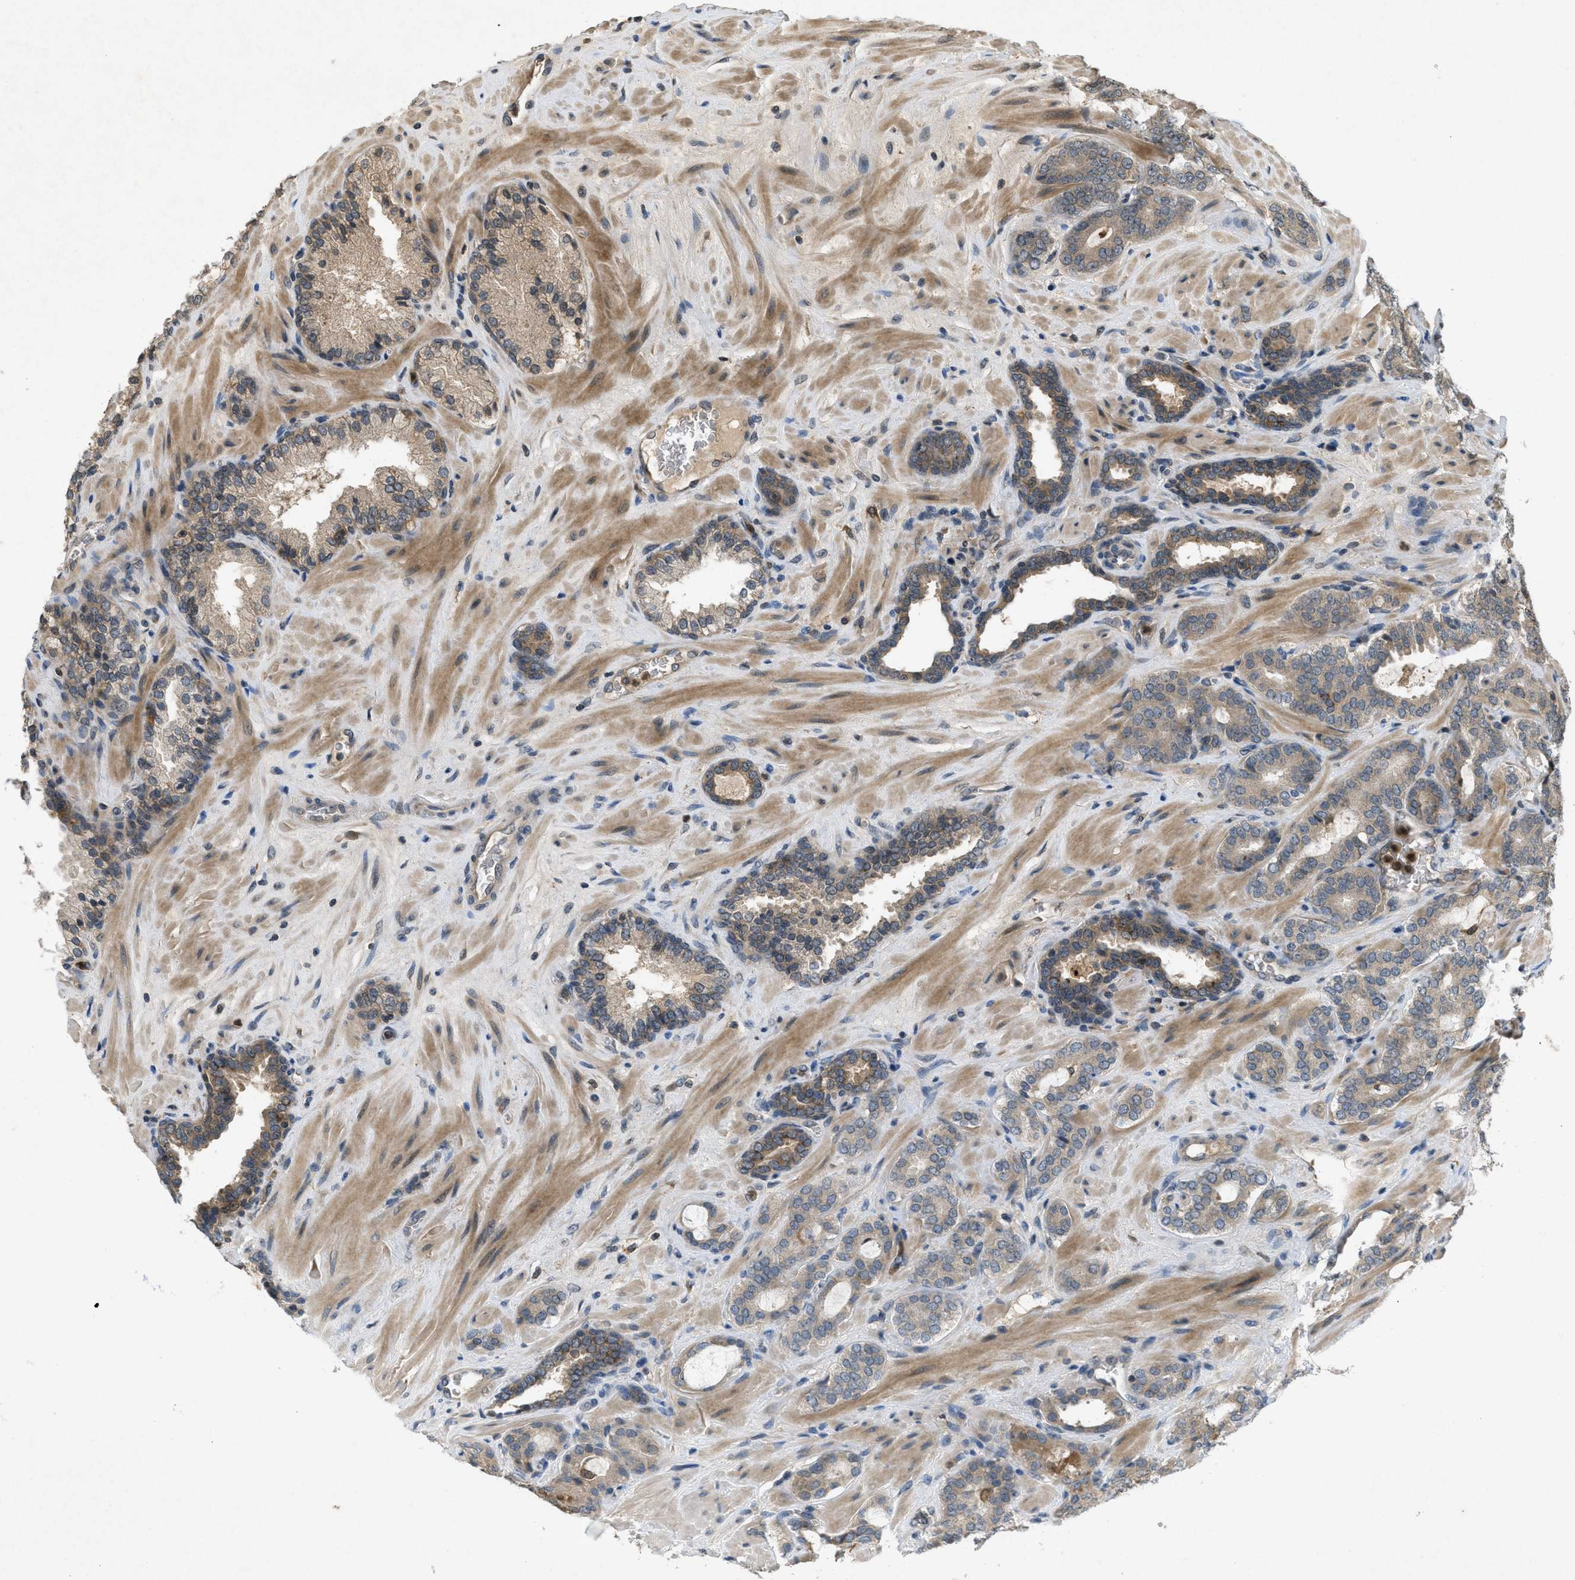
{"staining": {"intensity": "moderate", "quantity": "25%-75%", "location": "cytoplasmic/membranous"}, "tissue": "prostate cancer", "cell_type": "Tumor cells", "image_type": "cancer", "snomed": [{"axis": "morphology", "description": "Adenocarcinoma, Low grade"}, {"axis": "topography", "description": "Prostate"}], "caption": "Protein analysis of low-grade adenocarcinoma (prostate) tissue shows moderate cytoplasmic/membranous expression in approximately 25%-75% of tumor cells. (Stains: DAB (3,3'-diaminobenzidine) in brown, nuclei in blue, Microscopy: brightfield microscopy at high magnification).", "gene": "ATG7", "patient": {"sex": "male", "age": 63}}